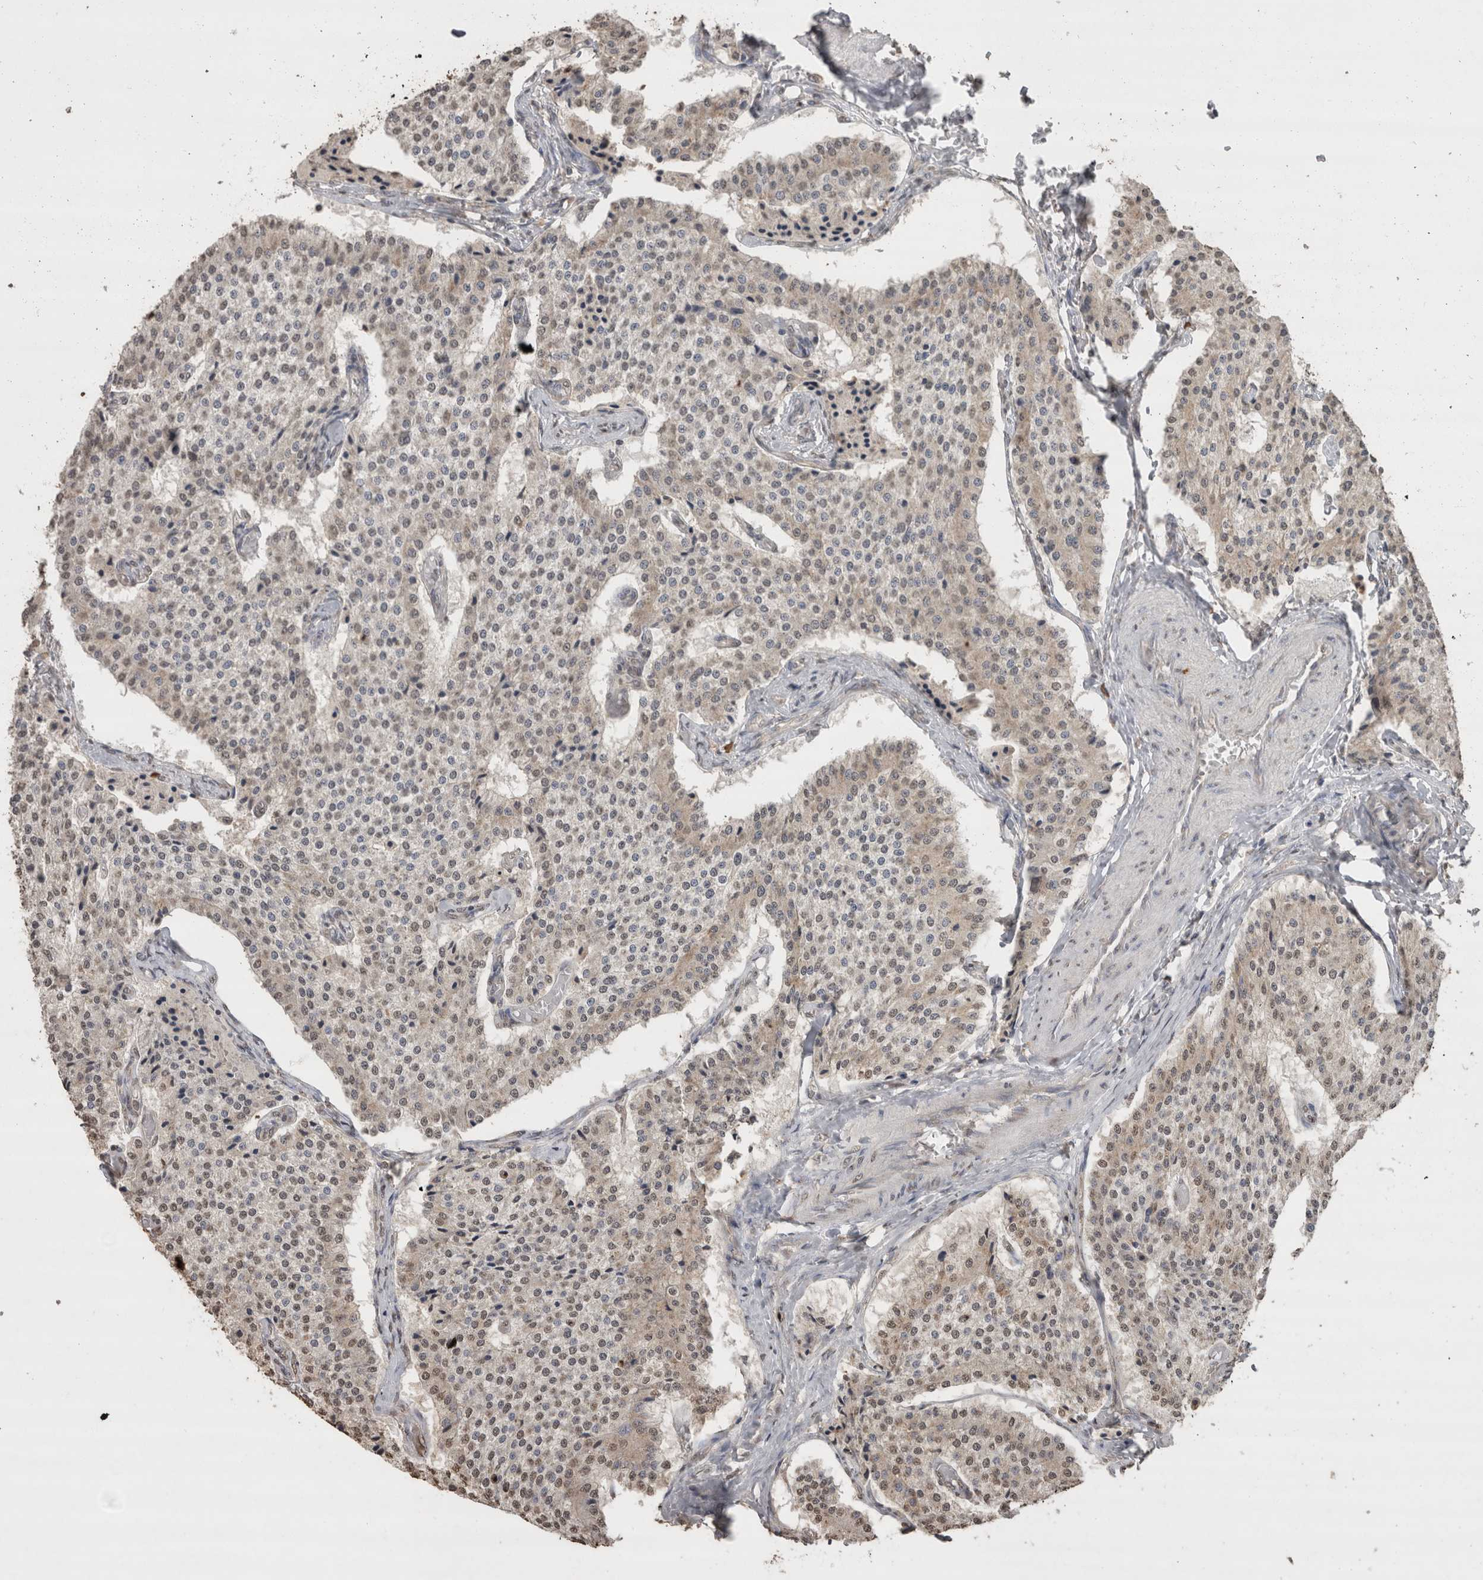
{"staining": {"intensity": "weak", "quantity": "25%-75%", "location": "cytoplasmic/membranous,nuclear"}, "tissue": "carcinoid", "cell_type": "Tumor cells", "image_type": "cancer", "snomed": [{"axis": "morphology", "description": "Carcinoid, malignant, NOS"}, {"axis": "topography", "description": "Colon"}], "caption": "Protein staining exhibits weak cytoplasmic/membranous and nuclear staining in approximately 25%-75% of tumor cells in malignant carcinoid. Nuclei are stained in blue.", "gene": "CRELD2", "patient": {"sex": "female", "age": 52}}